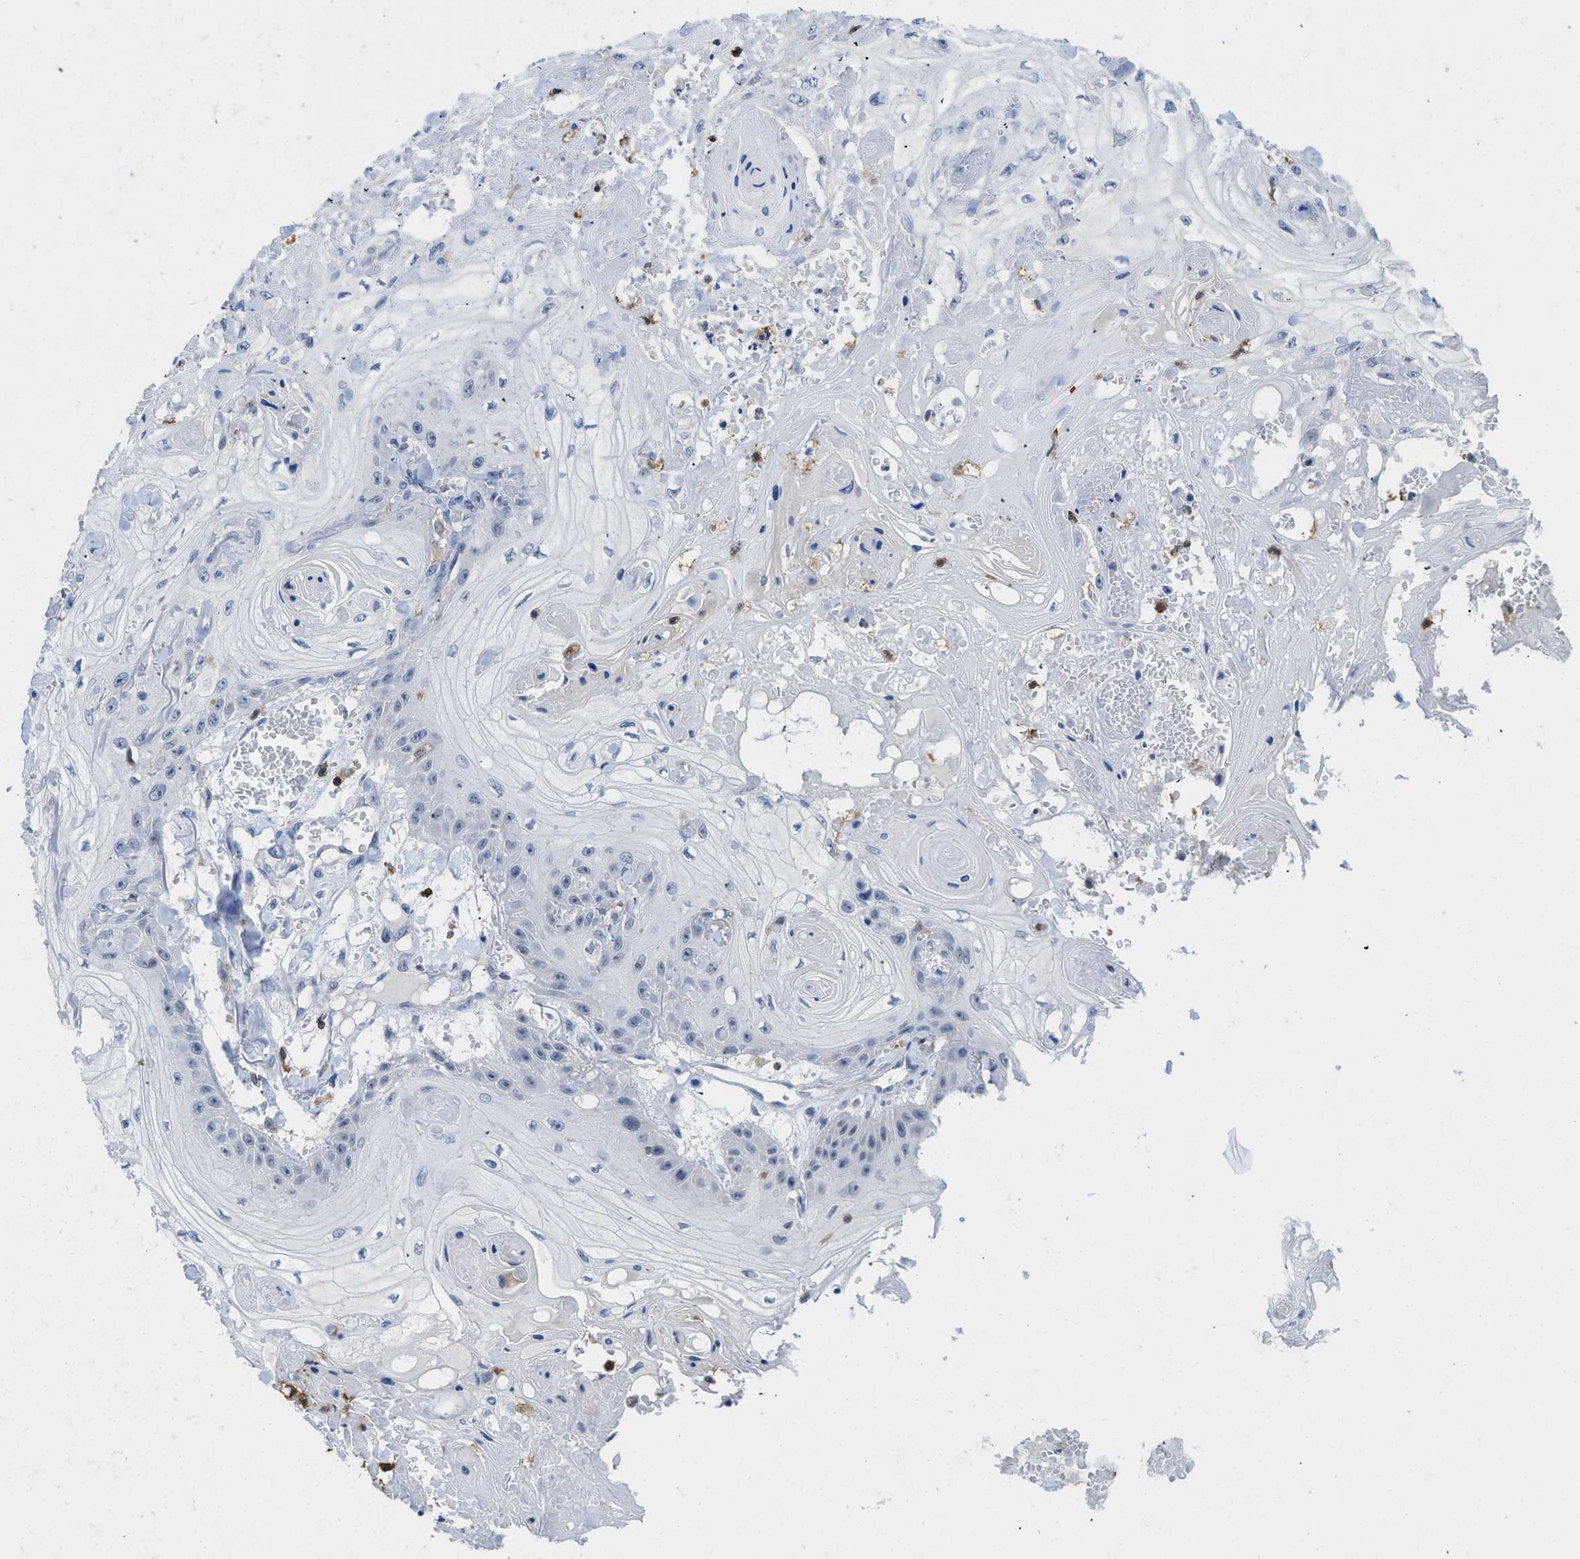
{"staining": {"intensity": "negative", "quantity": "none", "location": "none"}, "tissue": "skin cancer", "cell_type": "Tumor cells", "image_type": "cancer", "snomed": [{"axis": "morphology", "description": "Squamous cell carcinoma, NOS"}, {"axis": "topography", "description": "Skin"}], "caption": "This is an immunohistochemistry image of squamous cell carcinoma (skin). There is no expression in tumor cells.", "gene": "FAM151A", "patient": {"sex": "male", "age": 74}}